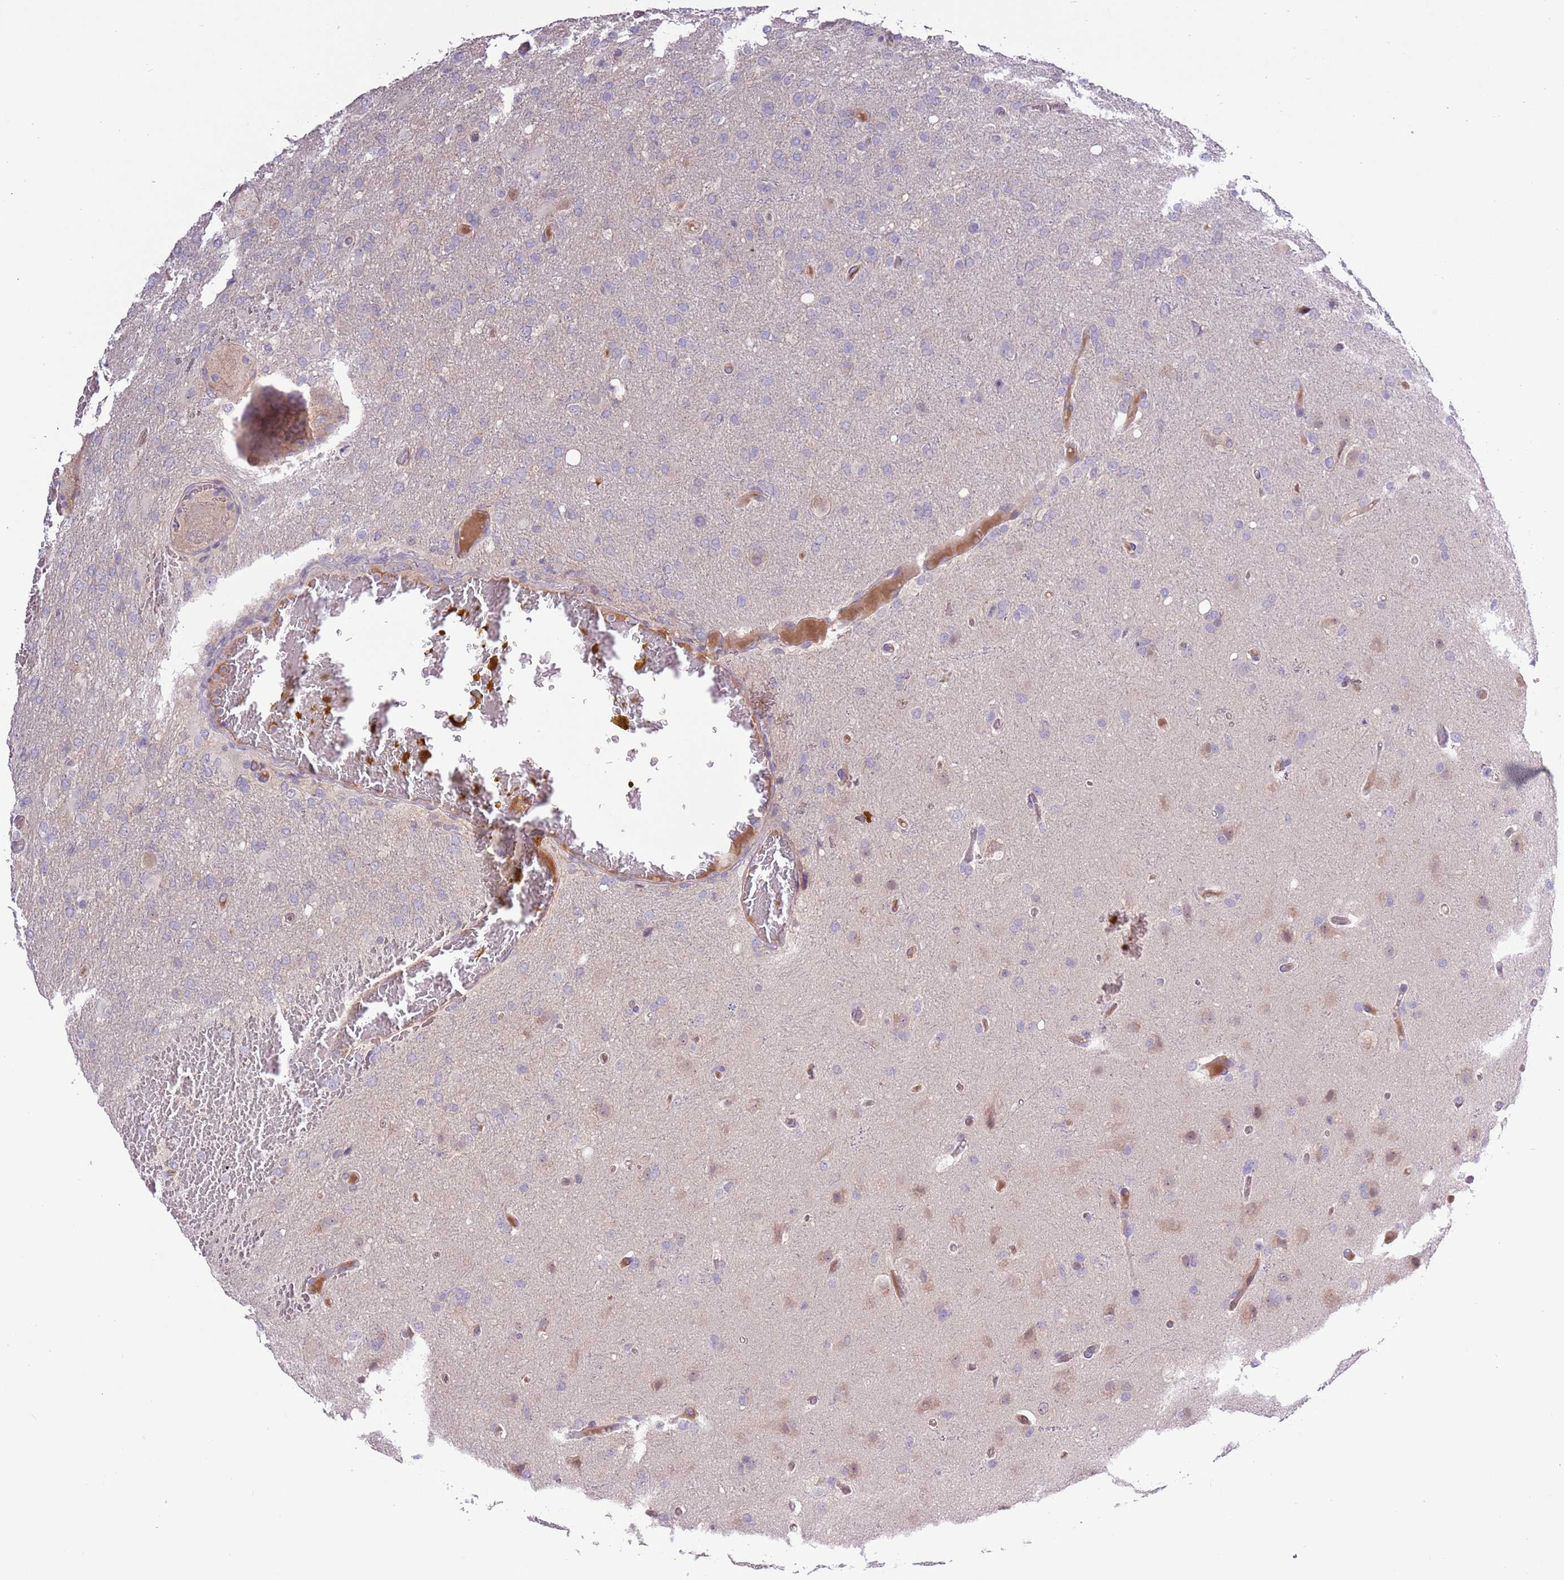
{"staining": {"intensity": "negative", "quantity": "none", "location": "none"}, "tissue": "glioma", "cell_type": "Tumor cells", "image_type": "cancer", "snomed": [{"axis": "morphology", "description": "Glioma, malignant, High grade"}, {"axis": "topography", "description": "Brain"}], "caption": "A photomicrograph of glioma stained for a protein shows no brown staining in tumor cells.", "gene": "SHROOM3", "patient": {"sex": "female", "age": 74}}